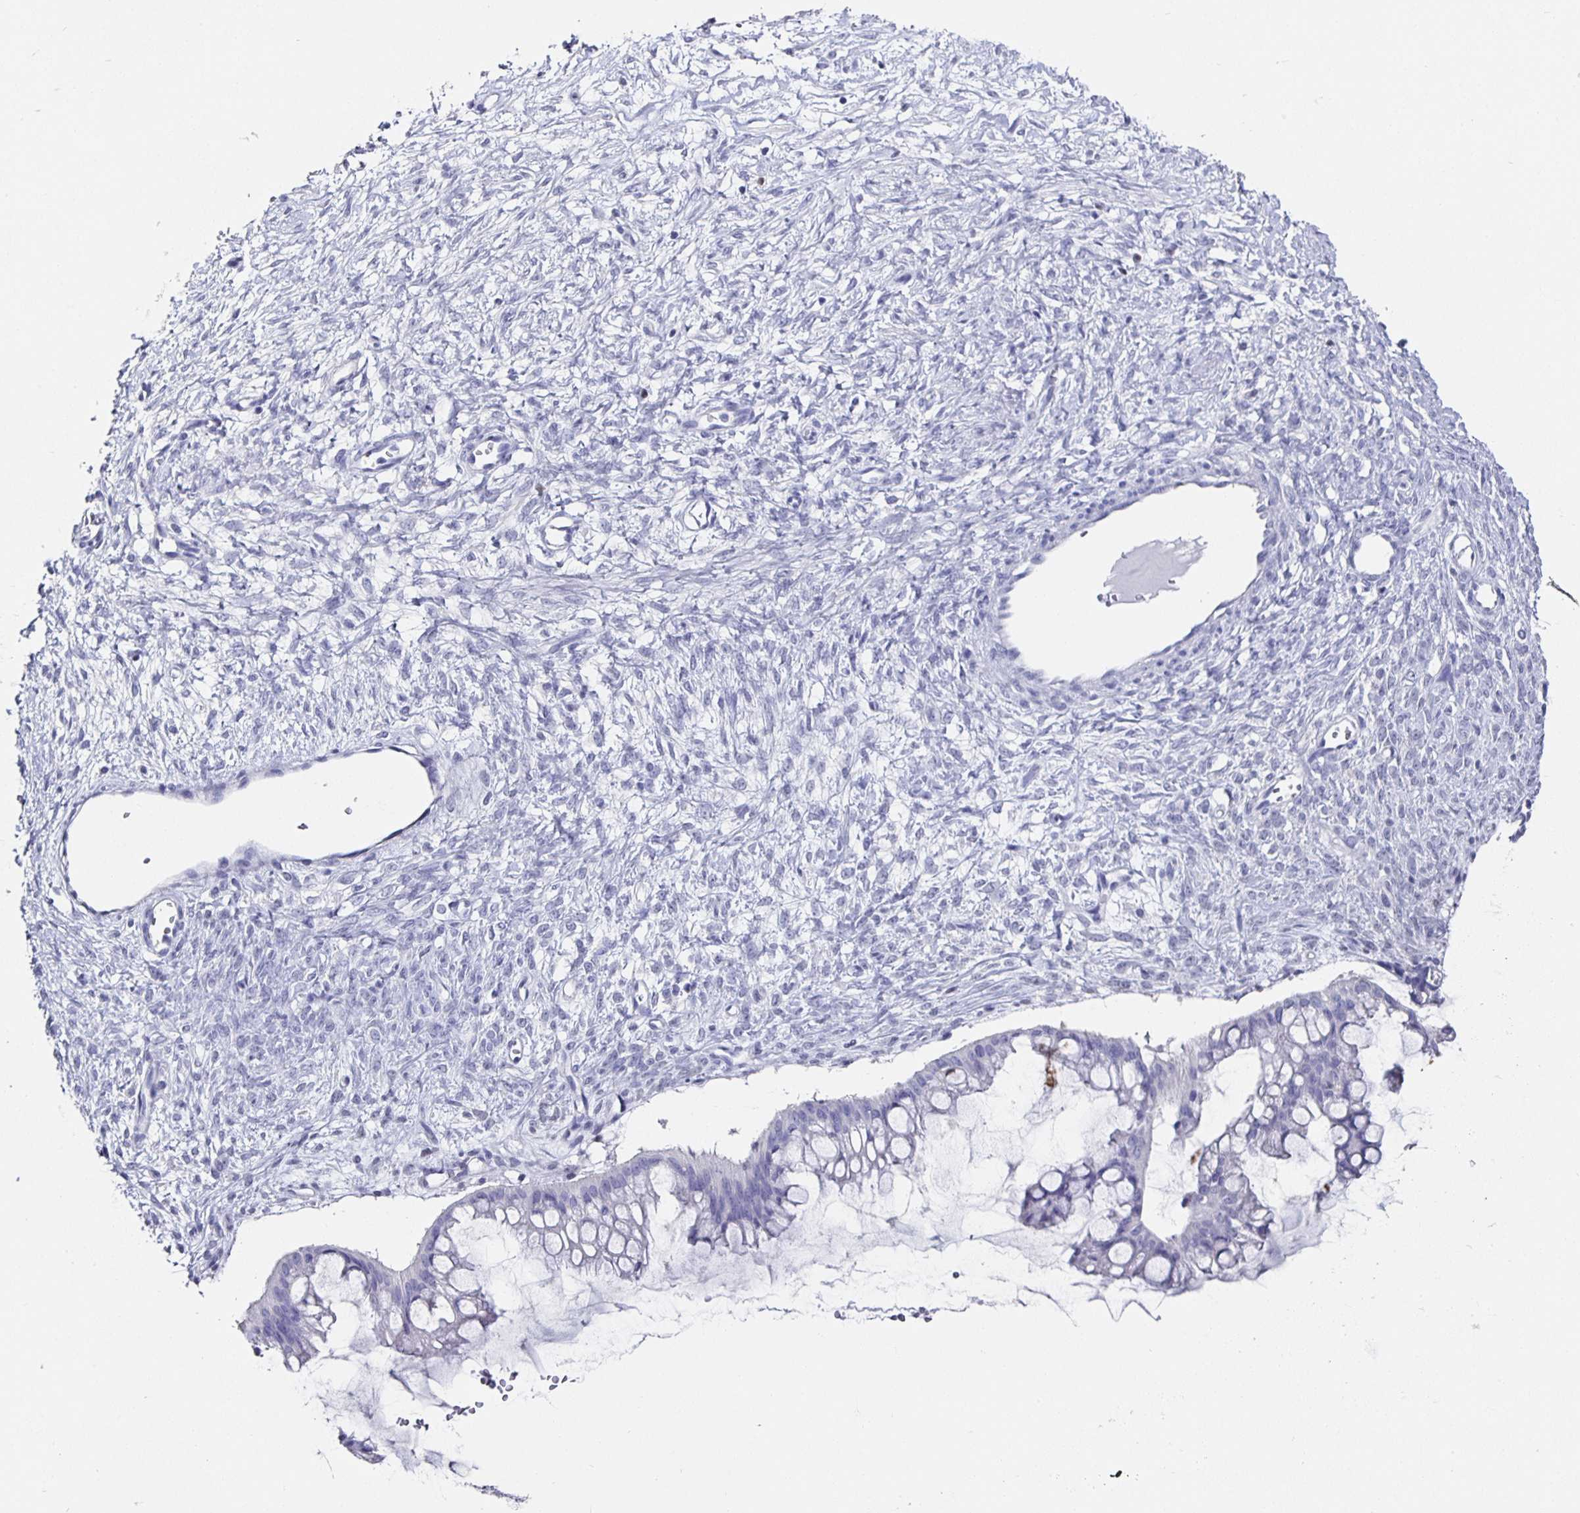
{"staining": {"intensity": "negative", "quantity": "none", "location": "none"}, "tissue": "ovarian cancer", "cell_type": "Tumor cells", "image_type": "cancer", "snomed": [{"axis": "morphology", "description": "Cystadenocarcinoma, mucinous, NOS"}, {"axis": "topography", "description": "Ovary"}], "caption": "Immunohistochemical staining of human ovarian cancer (mucinous cystadenocarcinoma) exhibits no significant expression in tumor cells.", "gene": "RUNX2", "patient": {"sex": "female", "age": 73}}